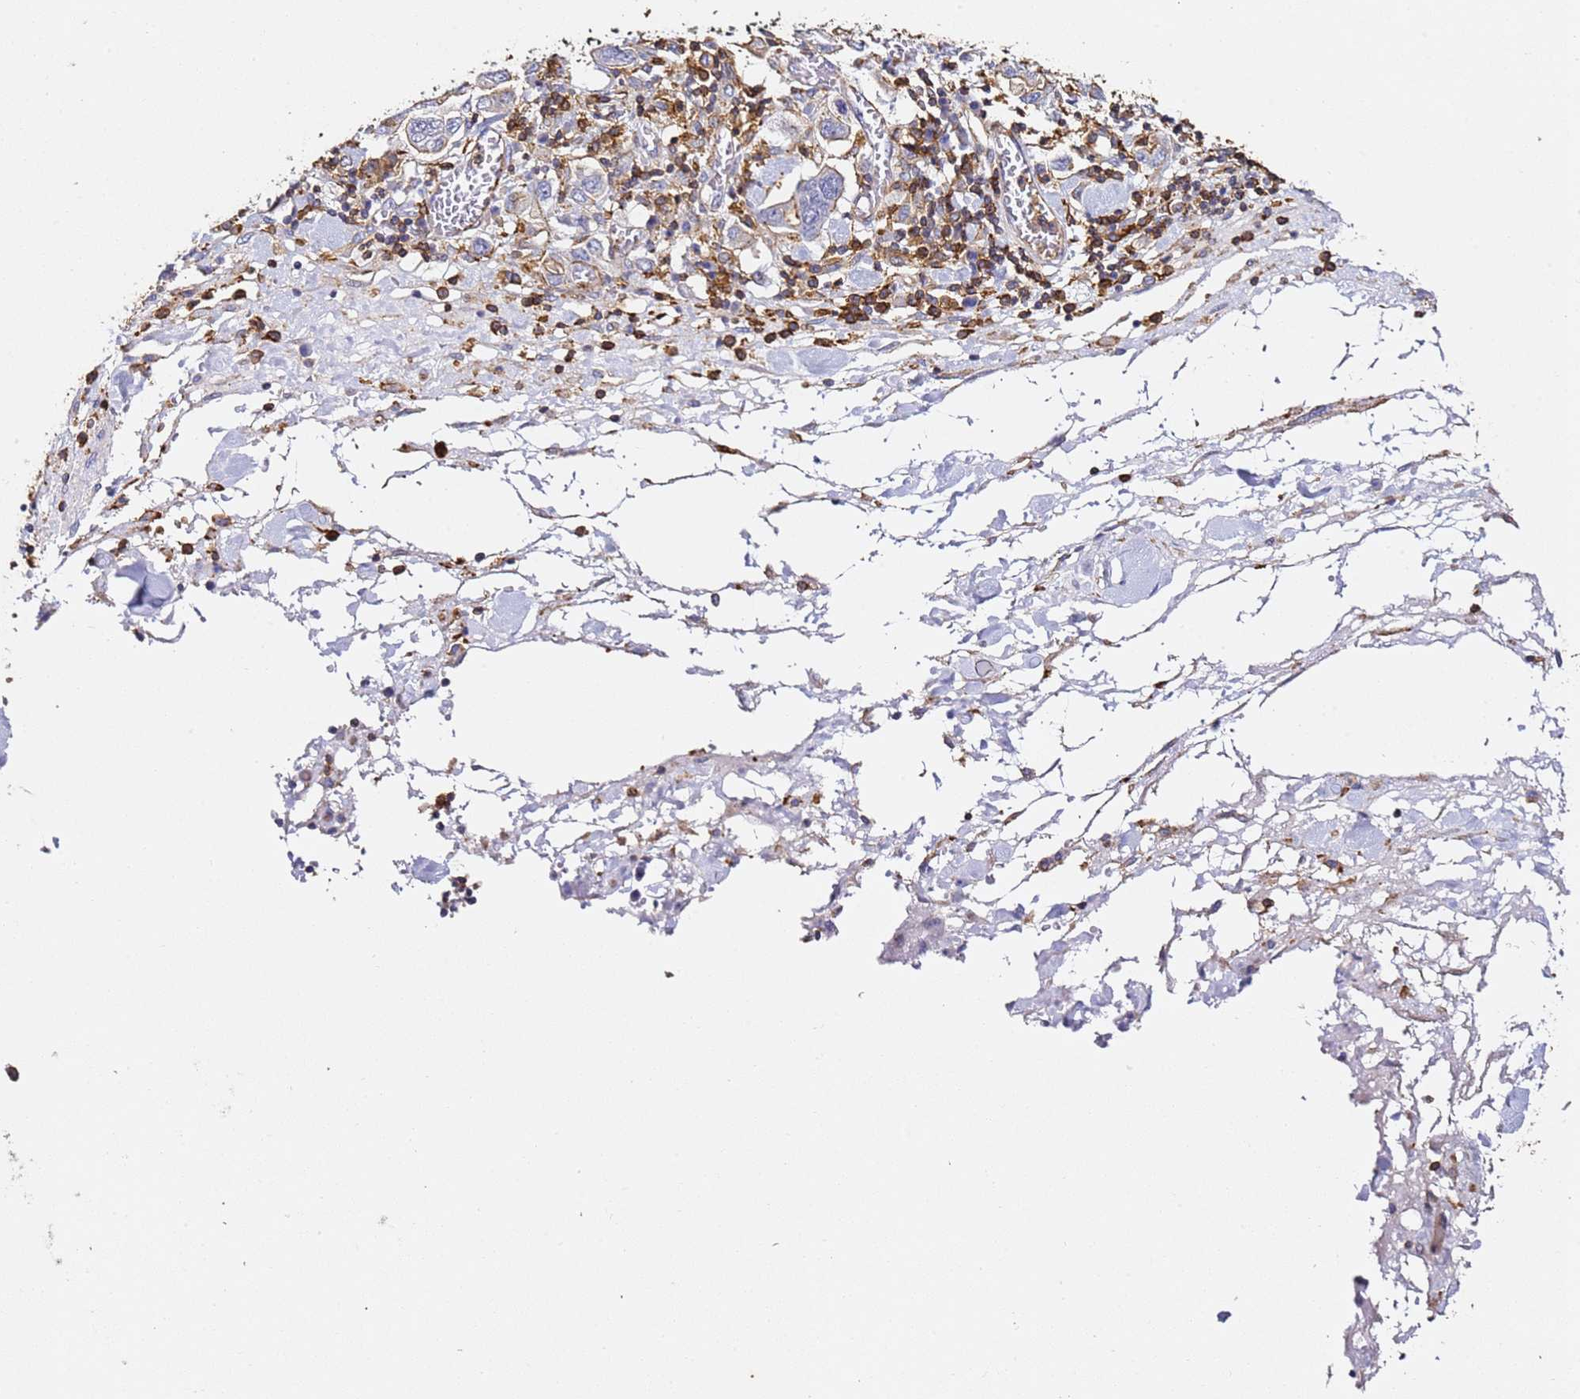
{"staining": {"intensity": "negative", "quantity": "none", "location": "none"}, "tissue": "stomach cancer", "cell_type": "Tumor cells", "image_type": "cancer", "snomed": [{"axis": "morphology", "description": "Adenocarcinoma, NOS"}, {"axis": "topography", "description": "Stomach, upper"}, {"axis": "topography", "description": "Stomach"}], "caption": "High power microscopy histopathology image of an immunohistochemistry (IHC) micrograph of stomach cancer (adenocarcinoma), revealing no significant staining in tumor cells. (DAB (3,3'-diaminobenzidine) IHC visualized using brightfield microscopy, high magnification).", "gene": "ZNF671", "patient": {"sex": "male", "age": 62}}